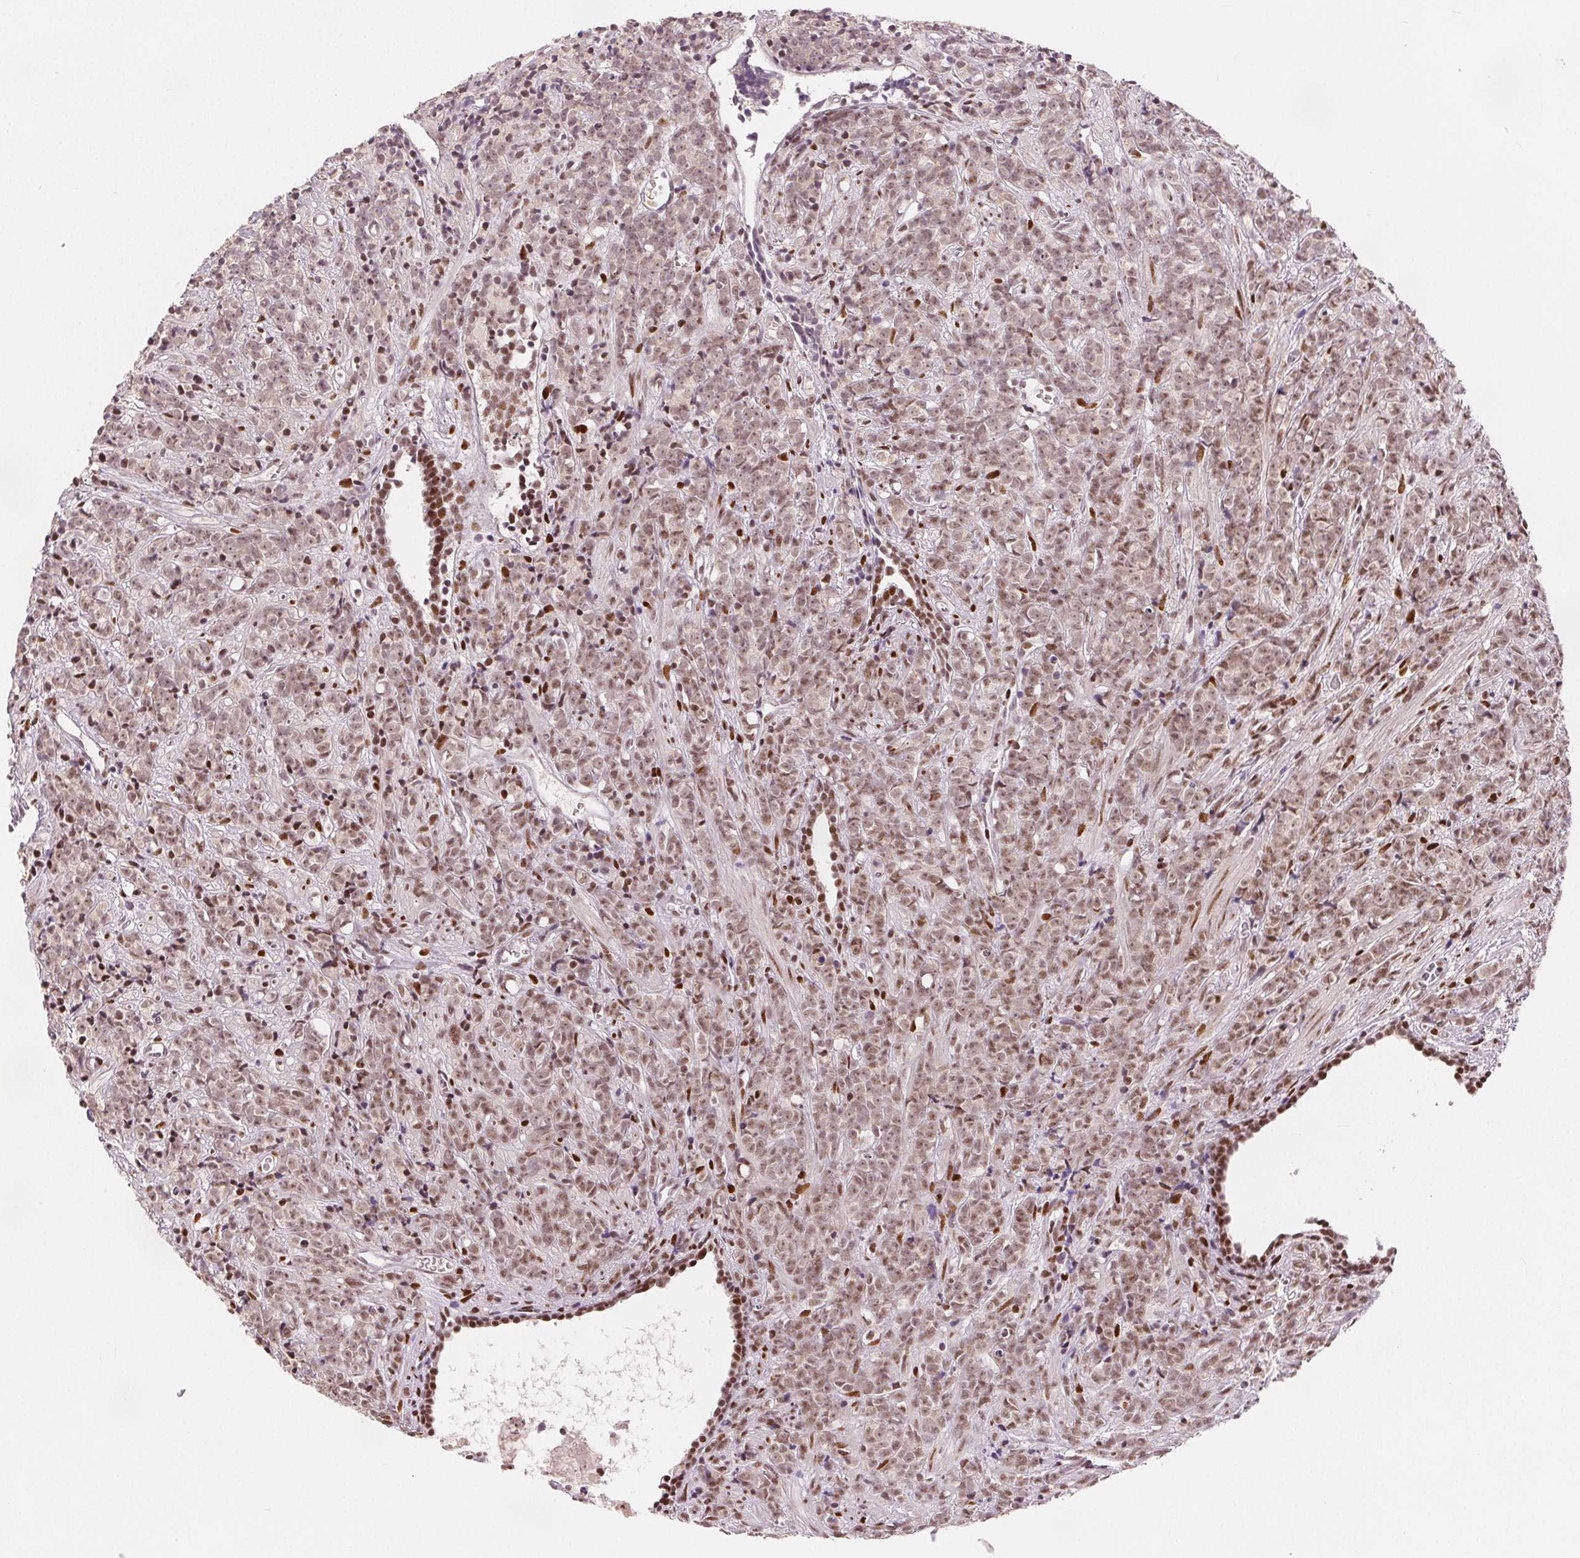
{"staining": {"intensity": "weak", "quantity": ">75%", "location": "nuclear"}, "tissue": "prostate cancer", "cell_type": "Tumor cells", "image_type": "cancer", "snomed": [{"axis": "morphology", "description": "Adenocarcinoma, High grade"}, {"axis": "topography", "description": "Prostate"}], "caption": "Protein expression analysis of prostate cancer reveals weak nuclear staining in about >75% of tumor cells.", "gene": "ZNF703", "patient": {"sex": "male", "age": 81}}